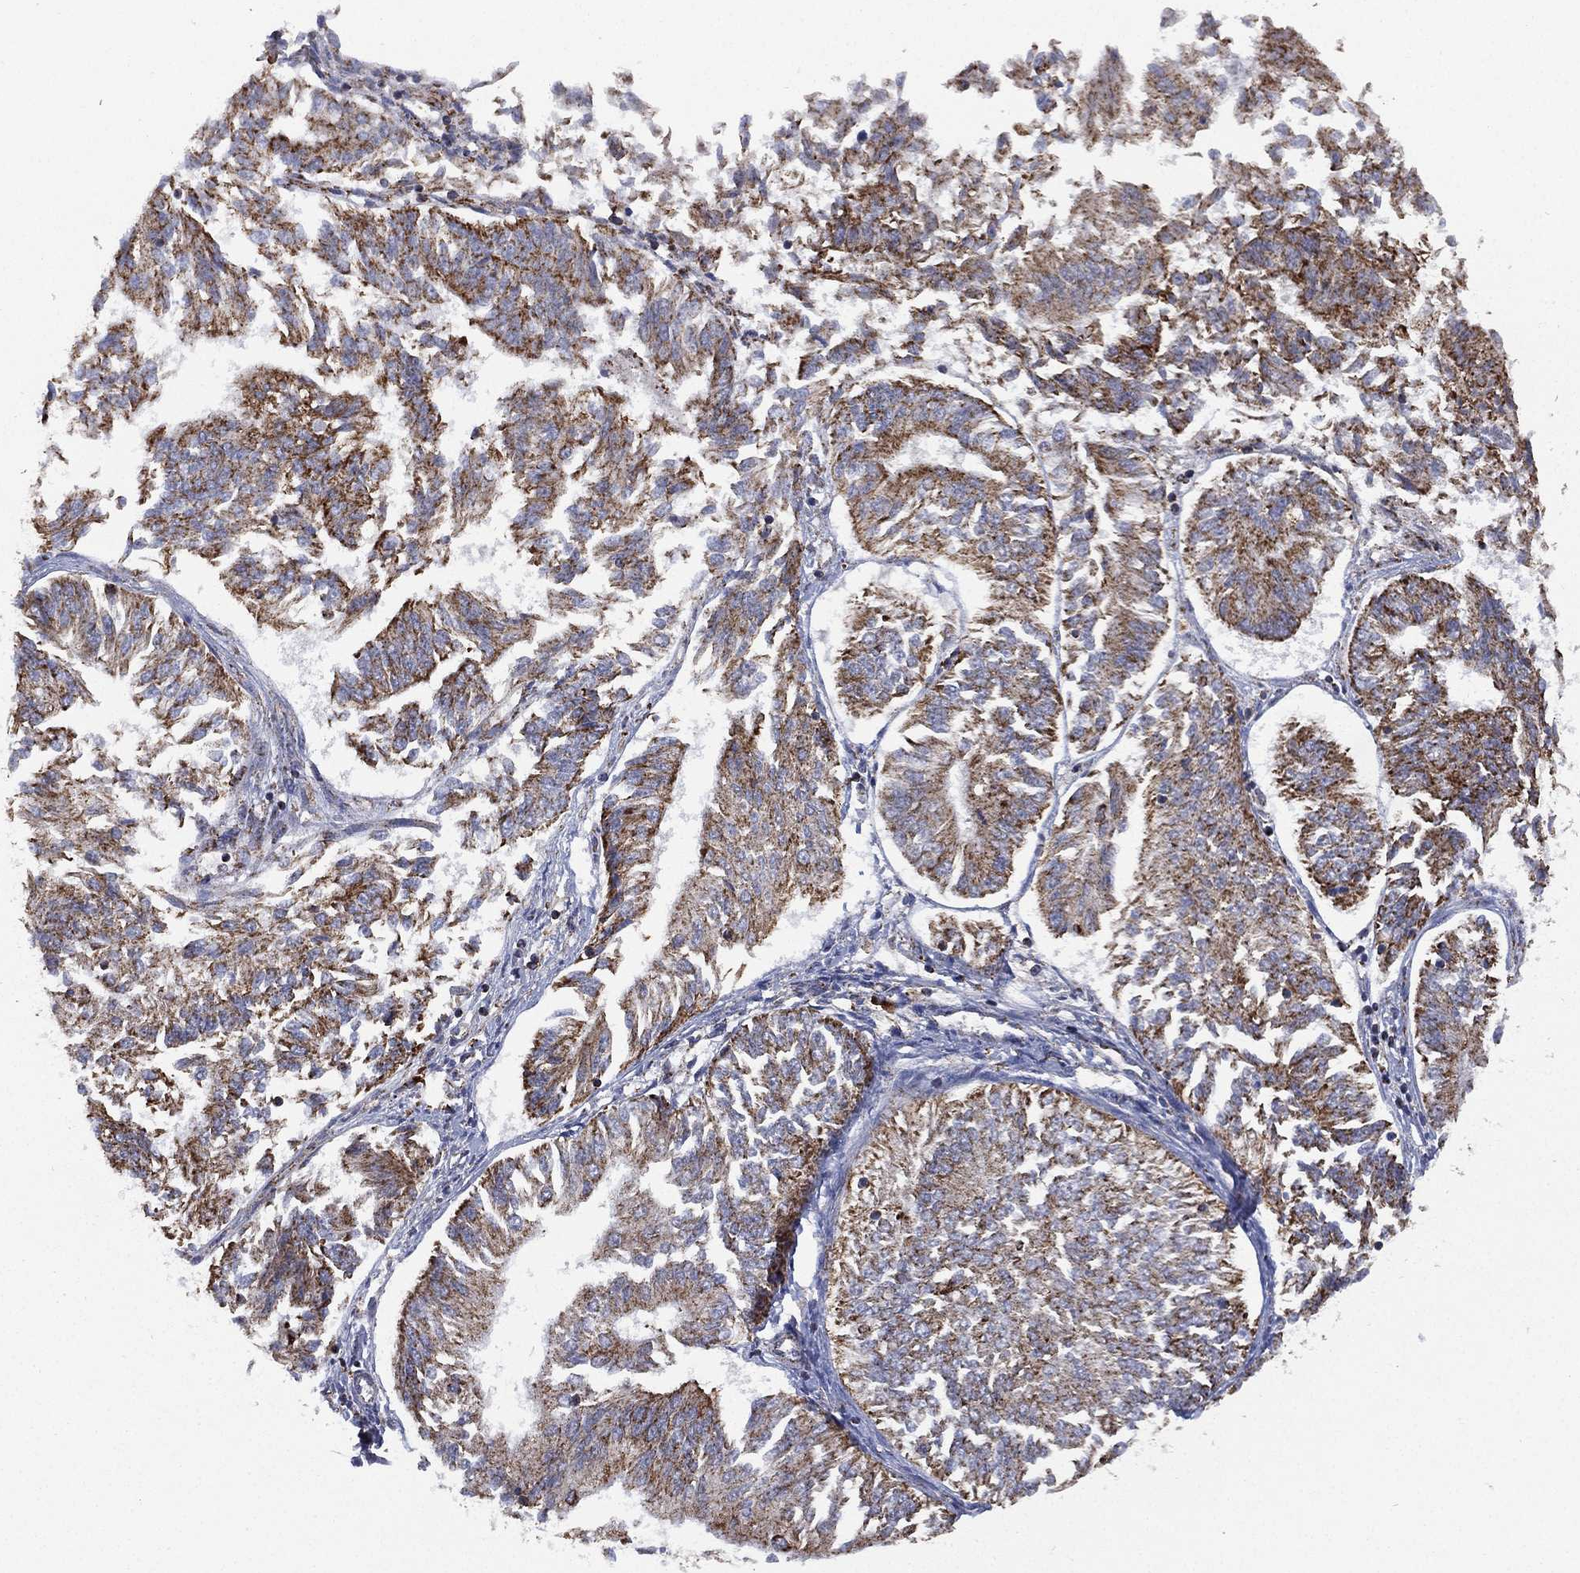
{"staining": {"intensity": "moderate", "quantity": ">75%", "location": "cytoplasmic/membranous"}, "tissue": "endometrial cancer", "cell_type": "Tumor cells", "image_type": "cancer", "snomed": [{"axis": "morphology", "description": "Adenocarcinoma, NOS"}, {"axis": "topography", "description": "Endometrium"}], "caption": "Endometrial adenocarcinoma stained with immunohistochemistry (IHC) reveals moderate cytoplasmic/membranous staining in about >75% of tumor cells.", "gene": "PPP2R5A", "patient": {"sex": "female", "age": 58}}